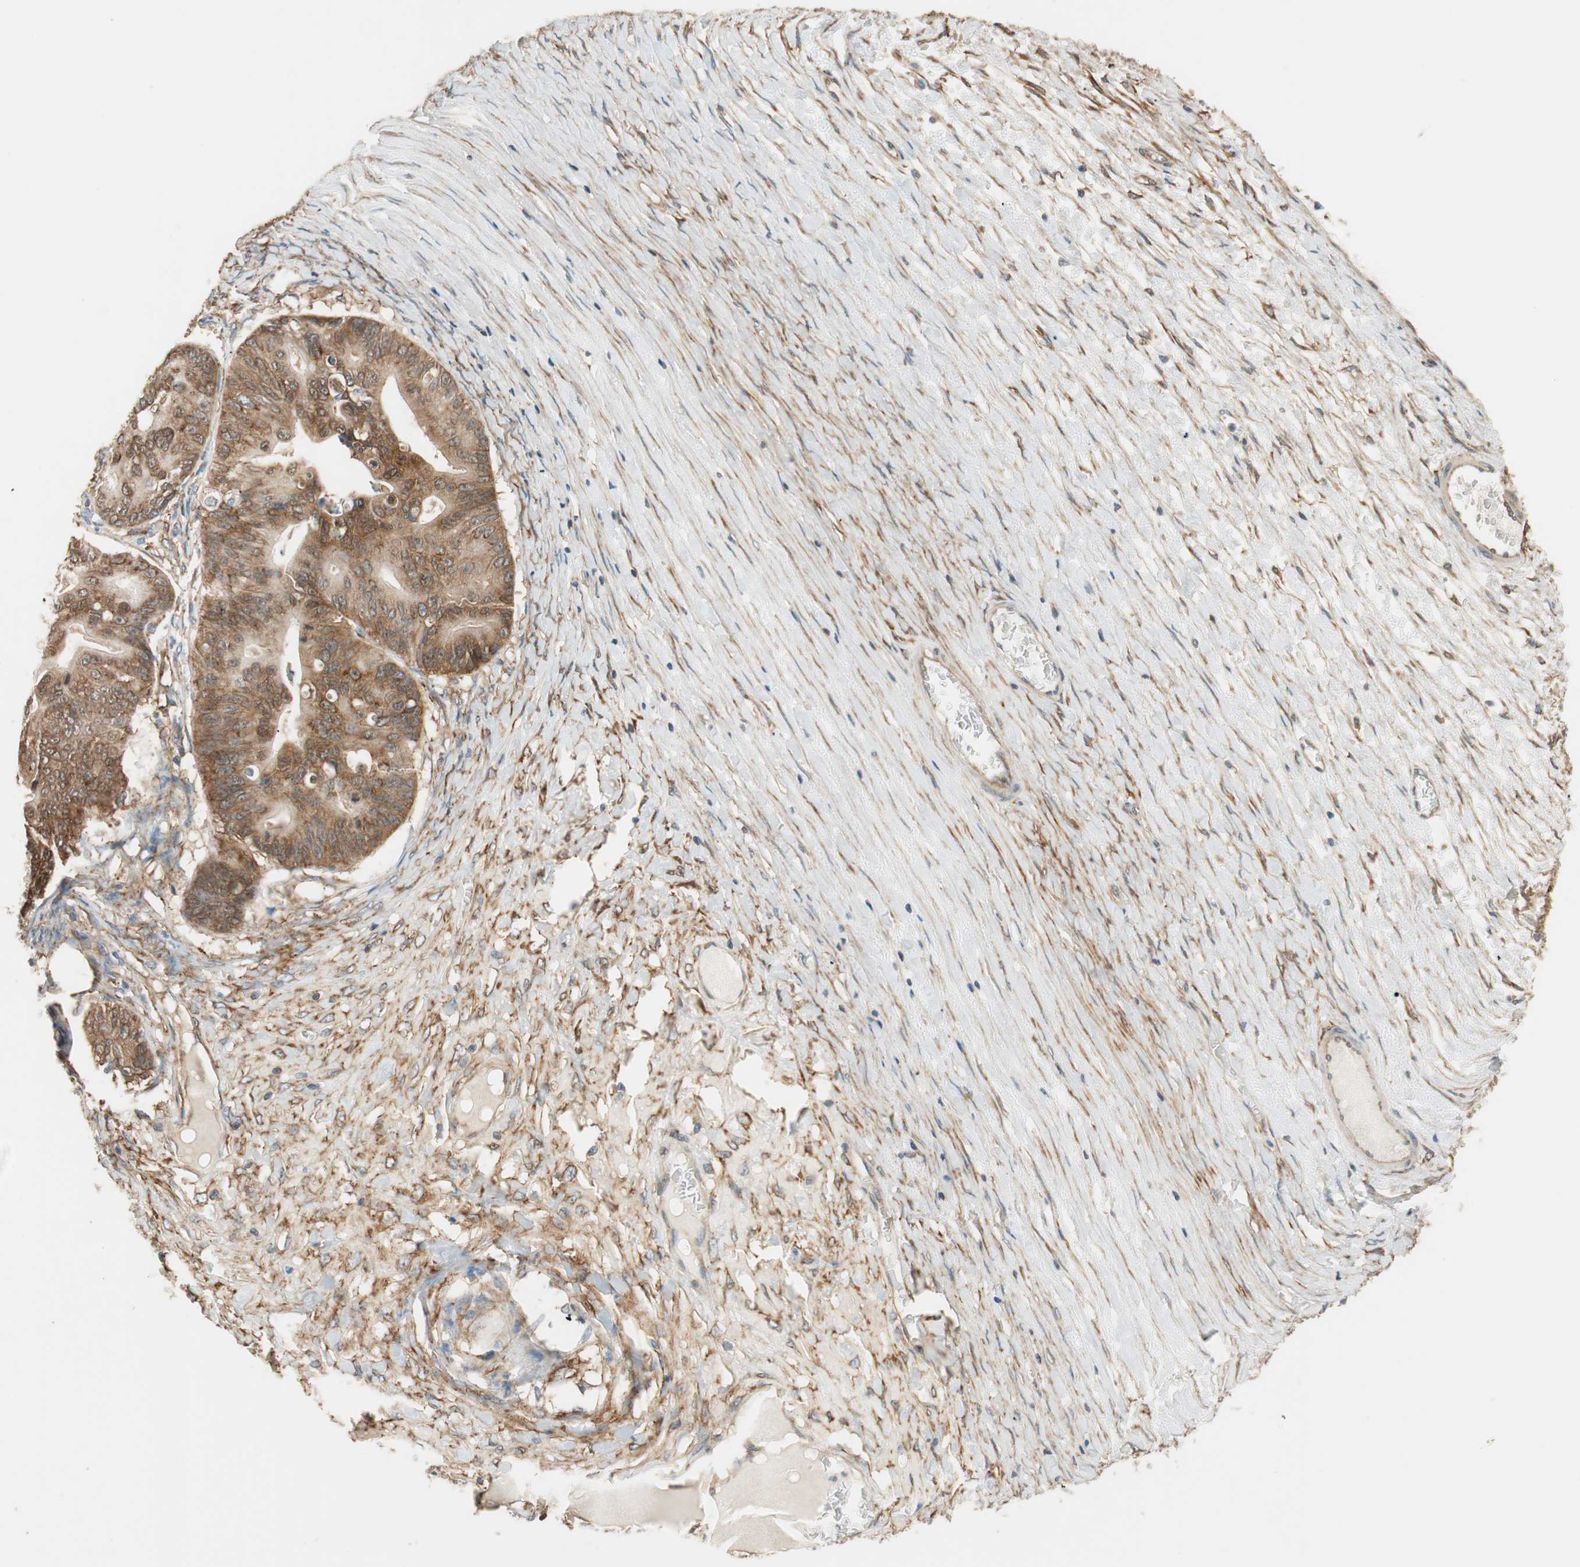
{"staining": {"intensity": "strong", "quantity": ">75%", "location": "cytoplasmic/membranous"}, "tissue": "ovarian cancer", "cell_type": "Tumor cells", "image_type": "cancer", "snomed": [{"axis": "morphology", "description": "Cystadenocarcinoma, mucinous, NOS"}, {"axis": "topography", "description": "Ovary"}], "caption": "This is an image of IHC staining of ovarian mucinous cystadenocarcinoma, which shows strong positivity in the cytoplasmic/membranous of tumor cells.", "gene": "WASL", "patient": {"sex": "female", "age": 37}}